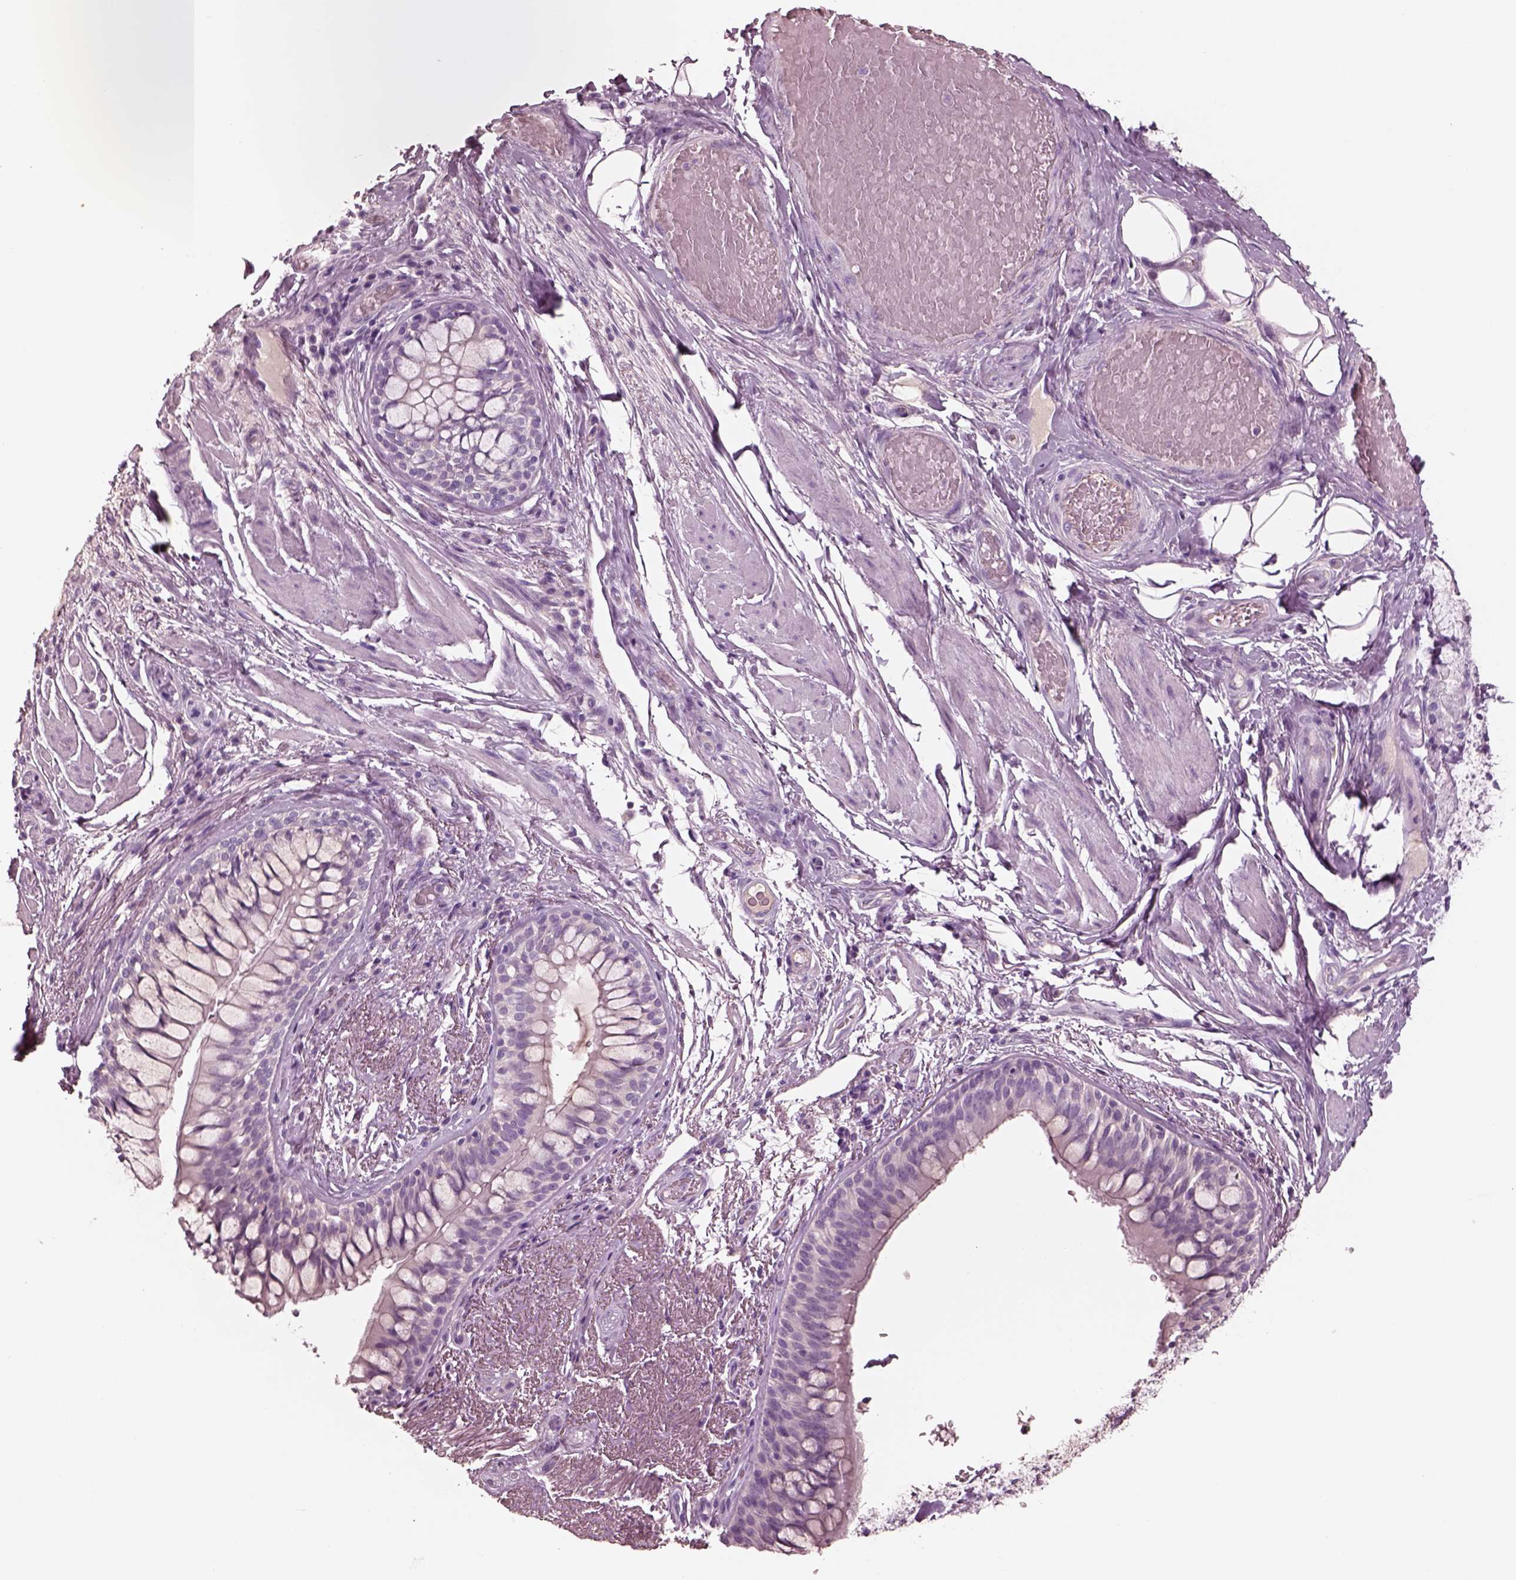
{"staining": {"intensity": "negative", "quantity": "none", "location": "none"}, "tissue": "adipose tissue", "cell_type": "Adipocytes", "image_type": "normal", "snomed": [{"axis": "morphology", "description": "Normal tissue, NOS"}, {"axis": "topography", "description": "Cartilage tissue"}, {"axis": "topography", "description": "Bronchus"}], "caption": "Adipocytes are negative for brown protein staining in benign adipose tissue. (DAB immunohistochemistry (IHC) visualized using brightfield microscopy, high magnification).", "gene": "IGLL1", "patient": {"sex": "male", "age": 64}}